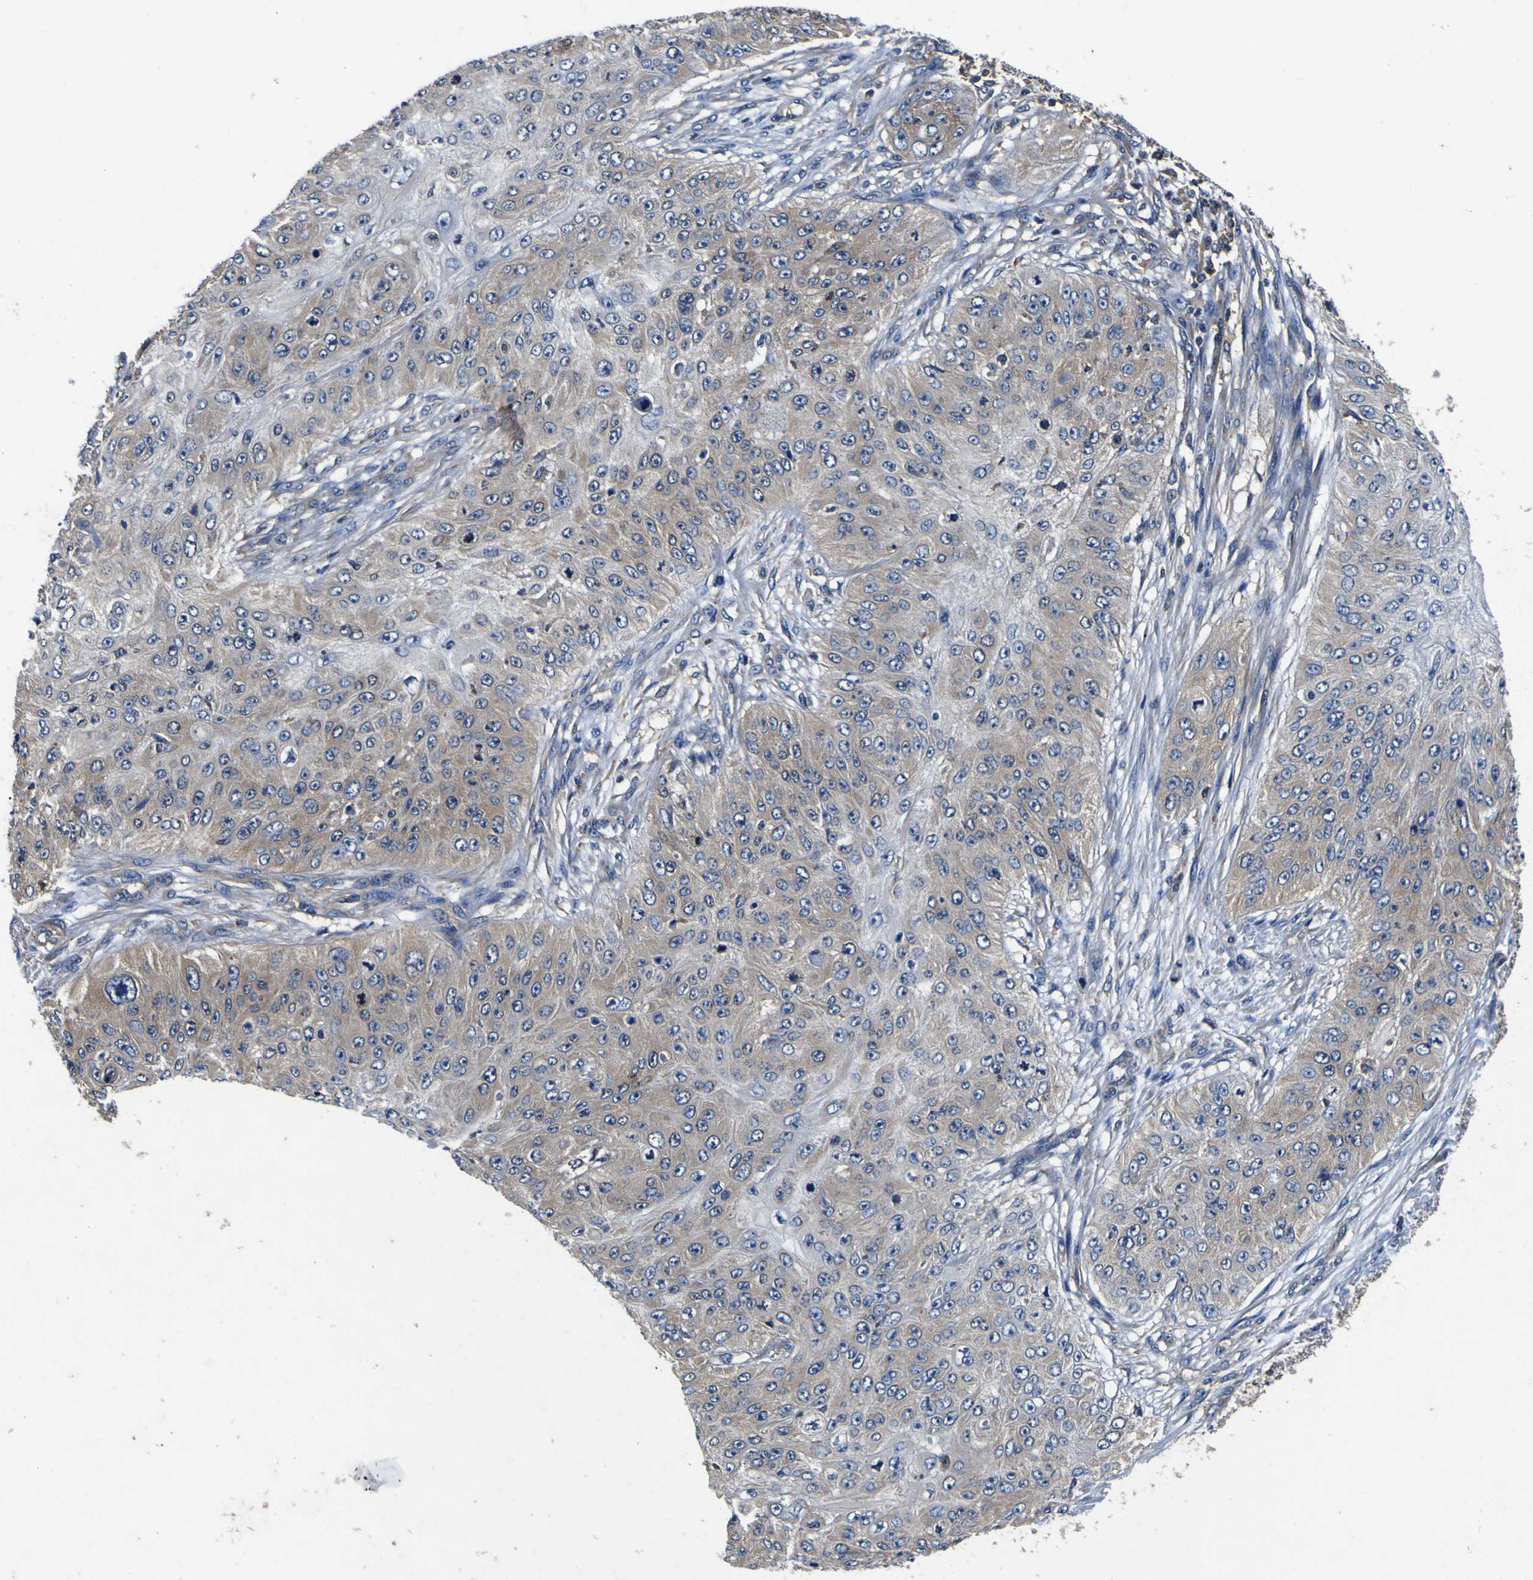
{"staining": {"intensity": "weak", "quantity": ">75%", "location": "cytoplasmic/membranous"}, "tissue": "skin cancer", "cell_type": "Tumor cells", "image_type": "cancer", "snomed": [{"axis": "morphology", "description": "Squamous cell carcinoma, NOS"}, {"axis": "topography", "description": "Skin"}], "caption": "DAB (3,3'-diaminobenzidine) immunohistochemical staining of skin cancer (squamous cell carcinoma) exhibits weak cytoplasmic/membranous protein staining in about >75% of tumor cells.", "gene": "CNR2", "patient": {"sex": "female", "age": 80}}